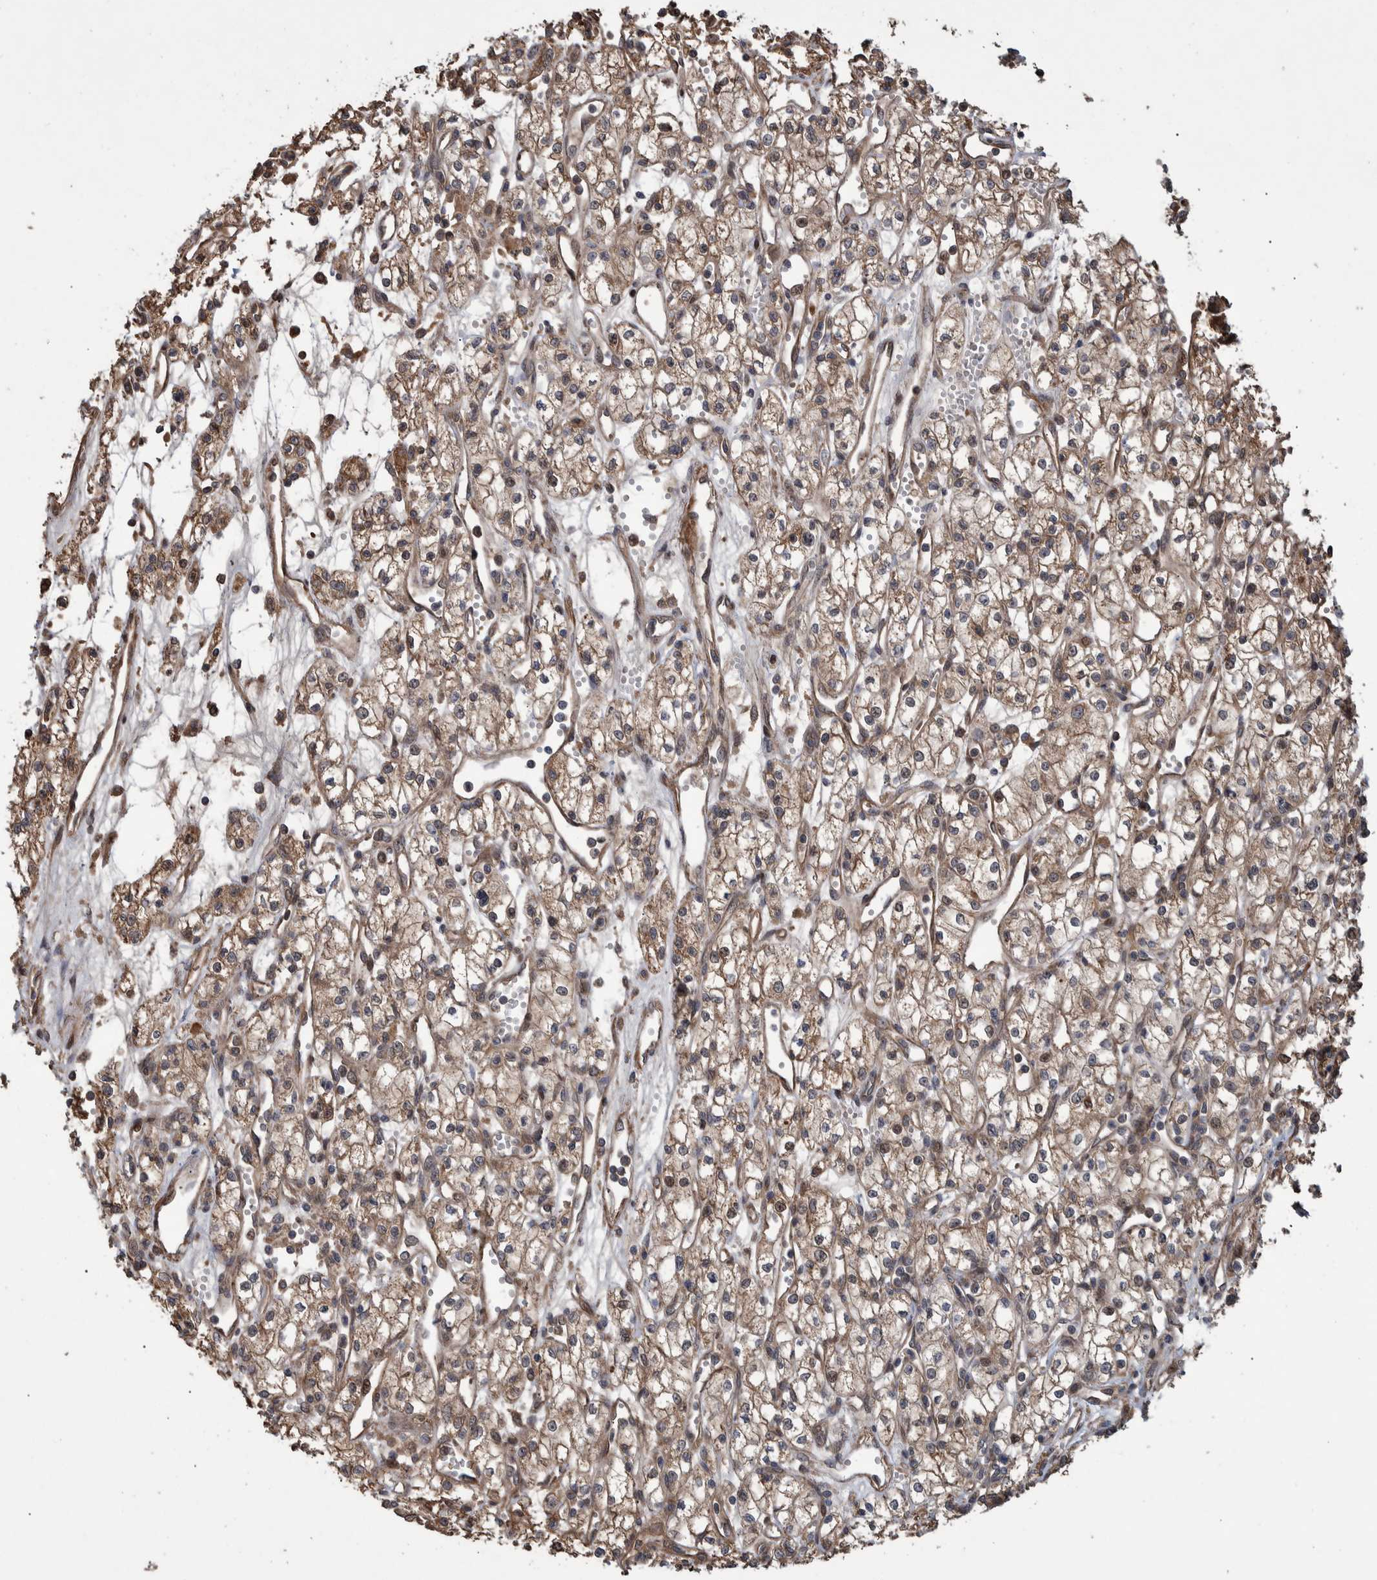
{"staining": {"intensity": "weak", "quantity": ">75%", "location": "cytoplasmic/membranous"}, "tissue": "renal cancer", "cell_type": "Tumor cells", "image_type": "cancer", "snomed": [{"axis": "morphology", "description": "Adenocarcinoma, NOS"}, {"axis": "topography", "description": "Kidney"}], "caption": "Immunohistochemistry (IHC) image of neoplastic tissue: adenocarcinoma (renal) stained using immunohistochemistry (IHC) exhibits low levels of weak protein expression localized specifically in the cytoplasmic/membranous of tumor cells, appearing as a cytoplasmic/membranous brown color.", "gene": "B3GNTL1", "patient": {"sex": "male", "age": 59}}